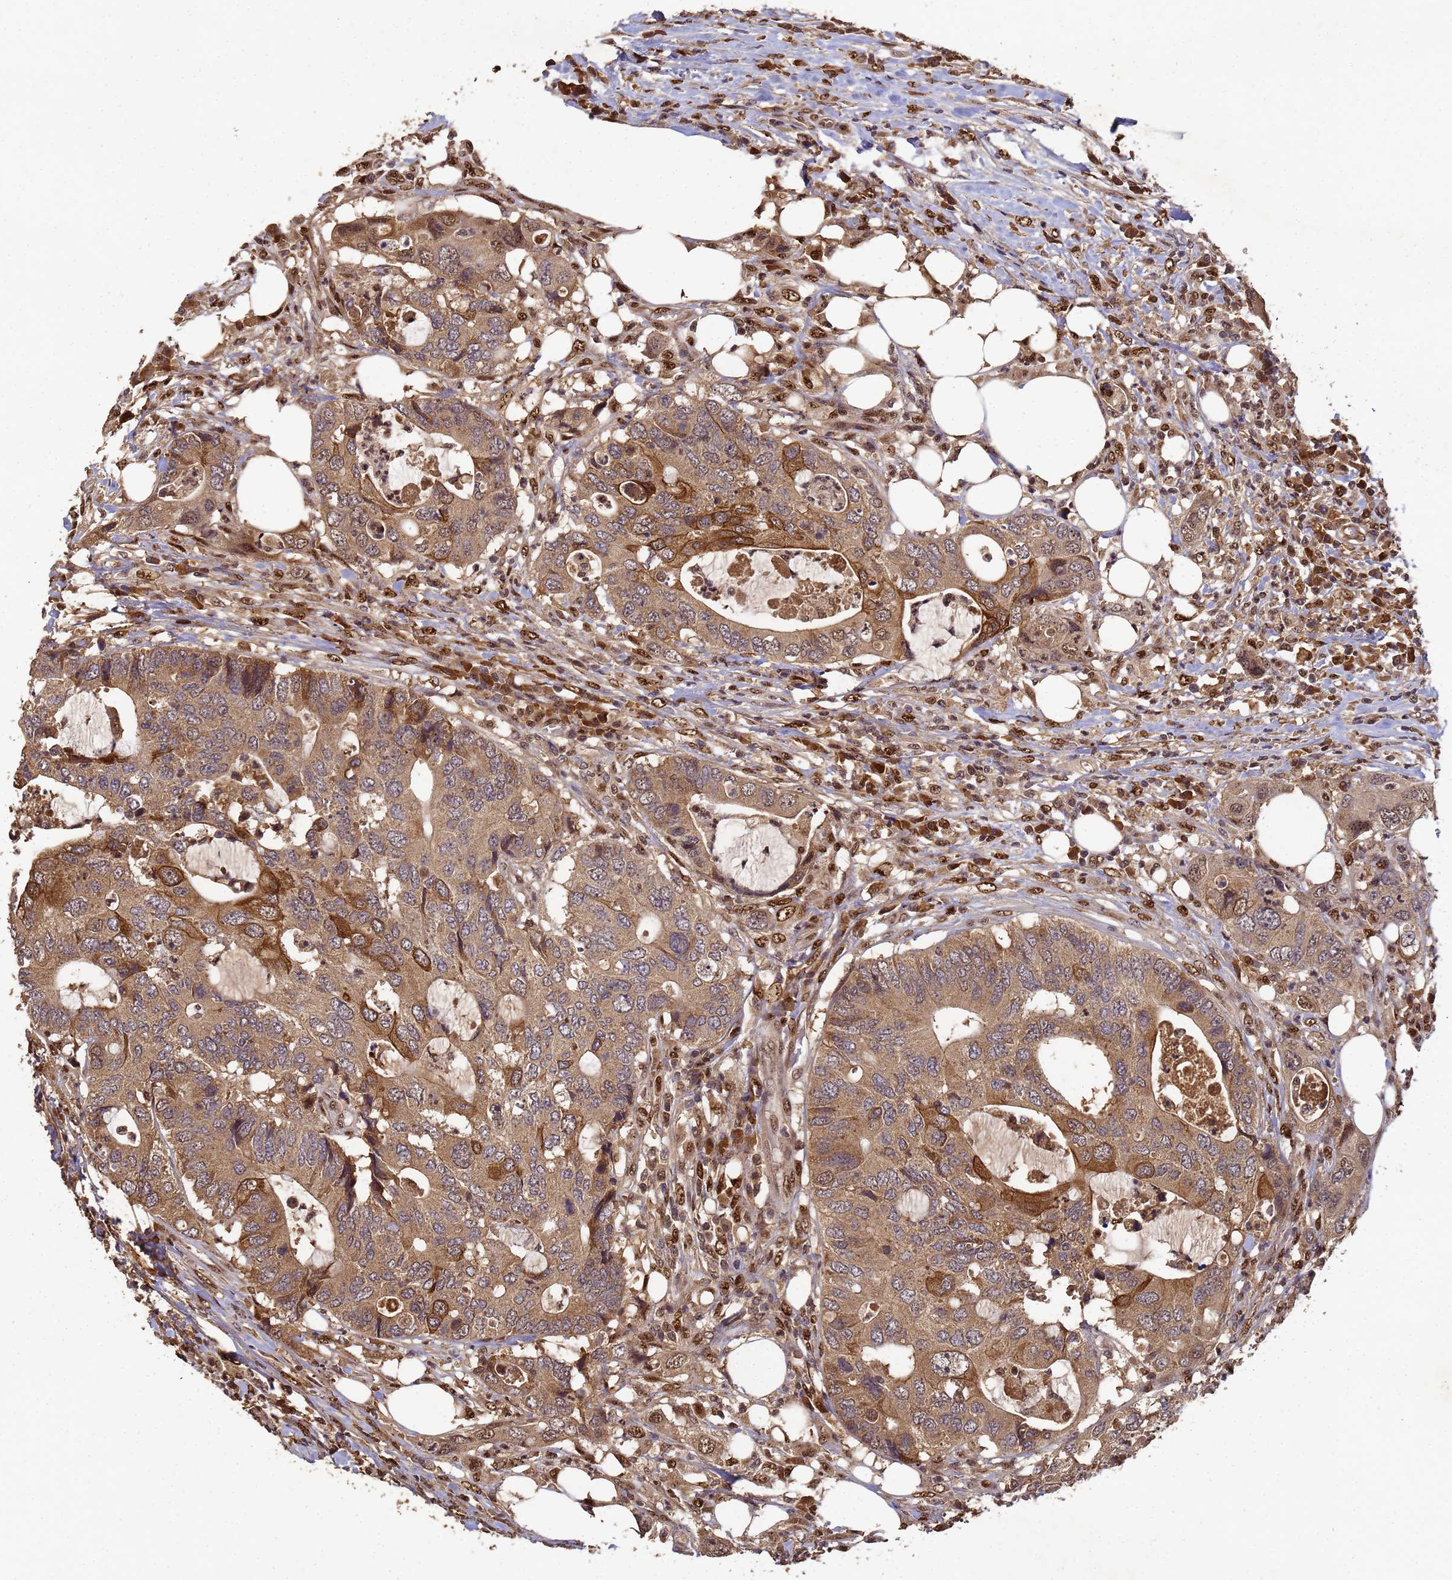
{"staining": {"intensity": "moderate", "quantity": ">75%", "location": "cytoplasmic/membranous,nuclear"}, "tissue": "colorectal cancer", "cell_type": "Tumor cells", "image_type": "cancer", "snomed": [{"axis": "morphology", "description": "Adenocarcinoma, NOS"}, {"axis": "topography", "description": "Colon"}], "caption": "Human colorectal cancer stained for a protein (brown) reveals moderate cytoplasmic/membranous and nuclear positive expression in about >75% of tumor cells.", "gene": "SECISBP2", "patient": {"sex": "male", "age": 71}}